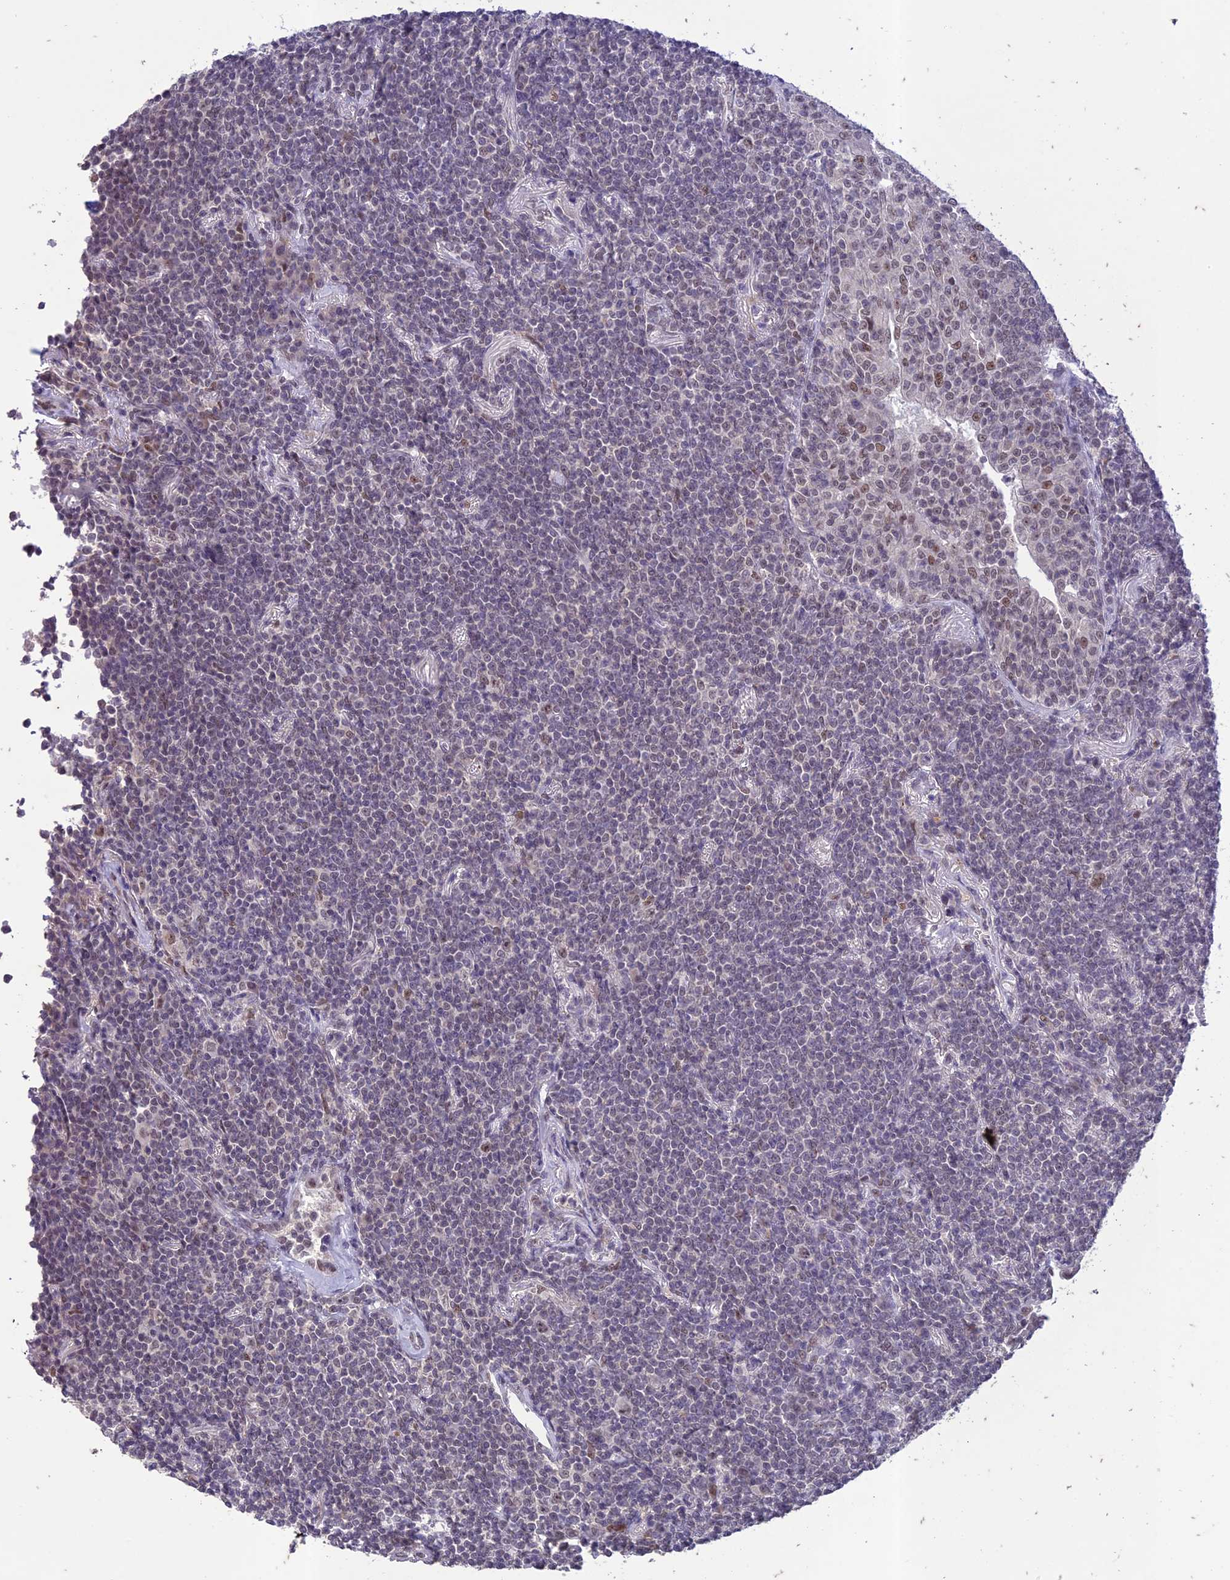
{"staining": {"intensity": "negative", "quantity": "none", "location": "none"}, "tissue": "lymphoma", "cell_type": "Tumor cells", "image_type": "cancer", "snomed": [{"axis": "morphology", "description": "Malignant lymphoma, non-Hodgkin's type, Low grade"}, {"axis": "topography", "description": "Lung"}], "caption": "High magnification brightfield microscopy of low-grade malignant lymphoma, non-Hodgkin's type stained with DAB (brown) and counterstained with hematoxylin (blue): tumor cells show no significant expression. (DAB (3,3'-diaminobenzidine) immunohistochemistry visualized using brightfield microscopy, high magnification).", "gene": "POP4", "patient": {"sex": "female", "age": 71}}